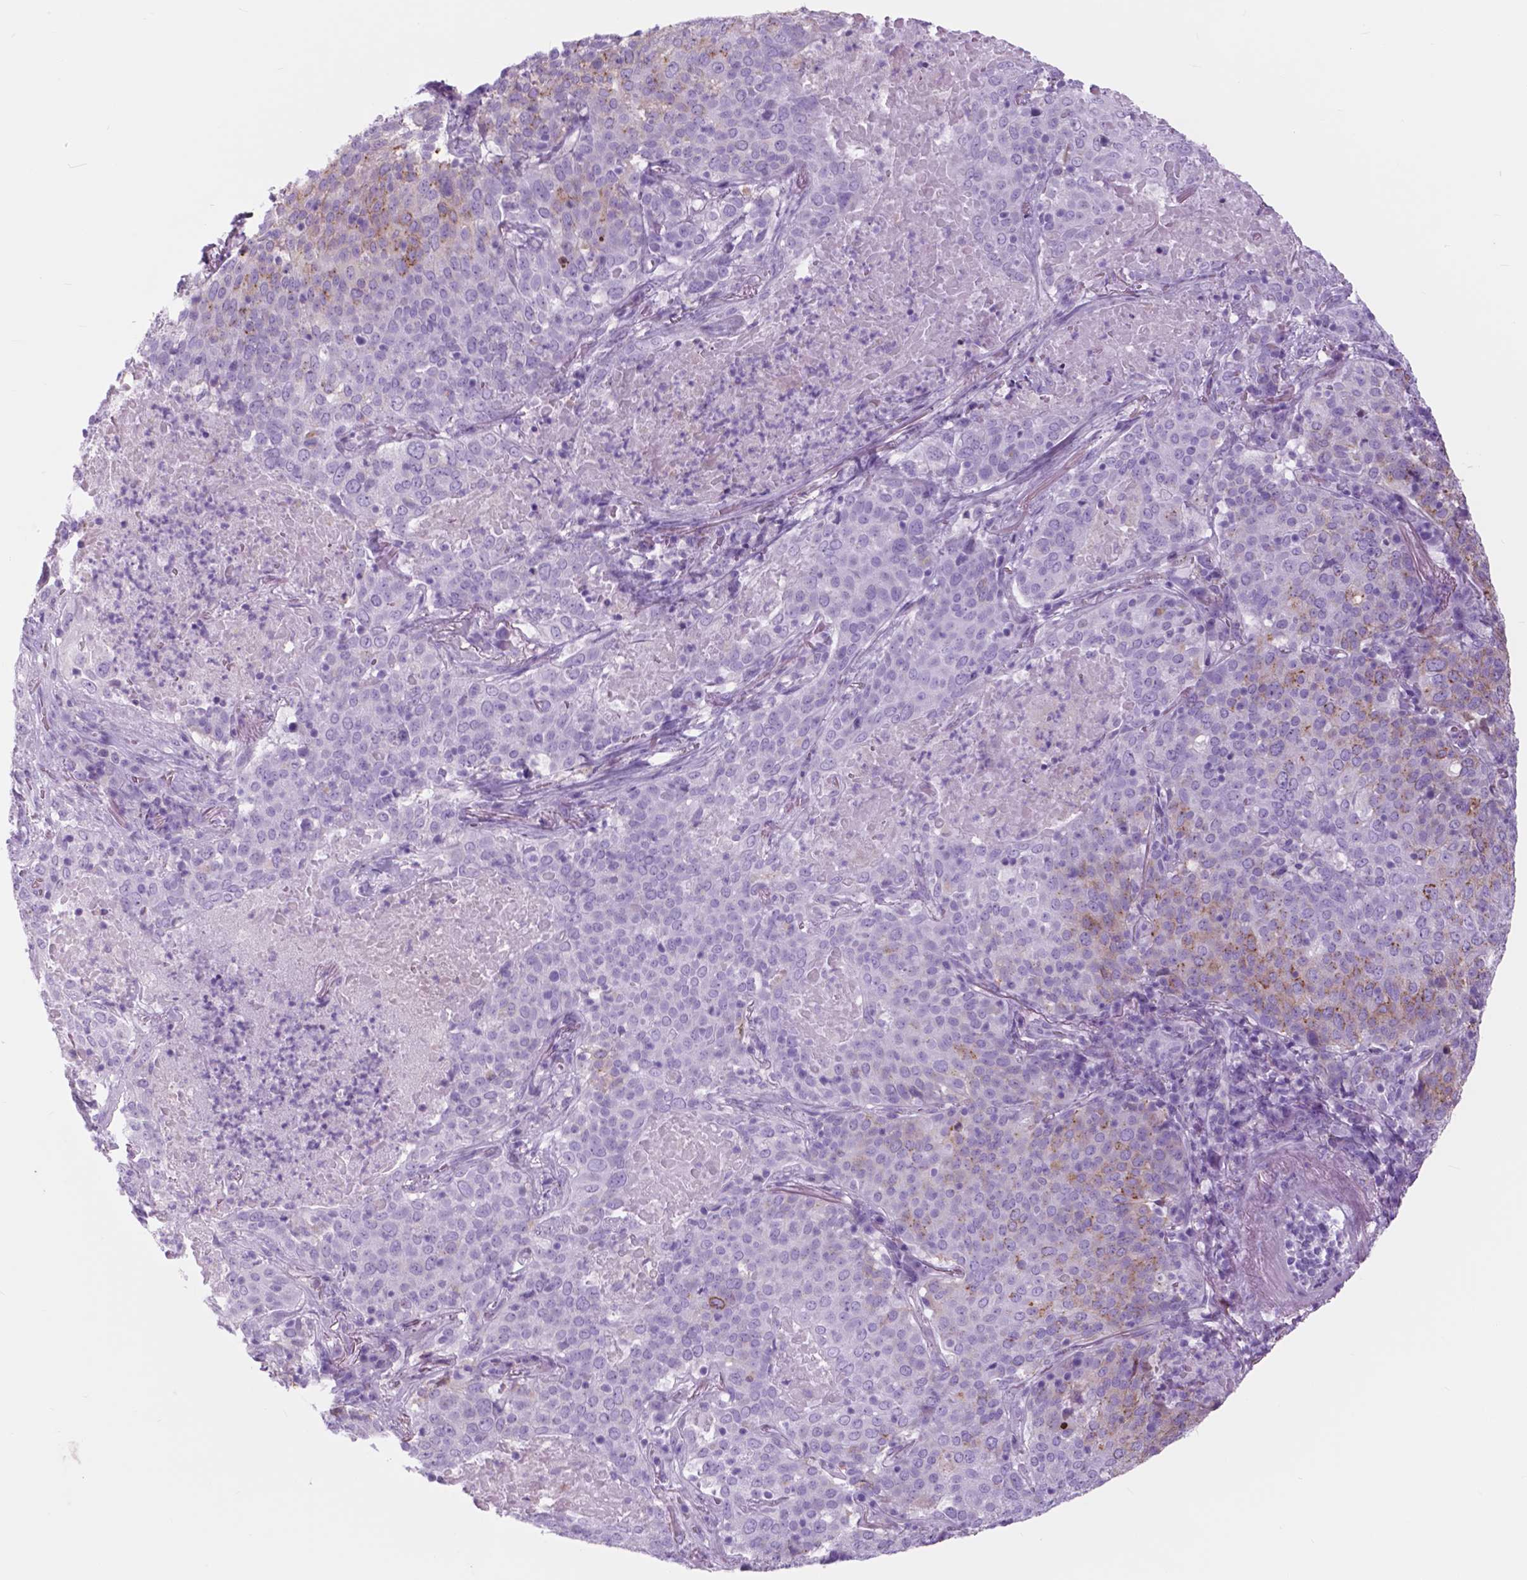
{"staining": {"intensity": "negative", "quantity": "none", "location": "none"}, "tissue": "lung cancer", "cell_type": "Tumor cells", "image_type": "cancer", "snomed": [{"axis": "morphology", "description": "Squamous cell carcinoma, NOS"}, {"axis": "topography", "description": "Lung"}], "caption": "This is an immunohistochemistry photomicrograph of human lung squamous cell carcinoma. There is no staining in tumor cells.", "gene": "FXYD2", "patient": {"sex": "male", "age": 82}}